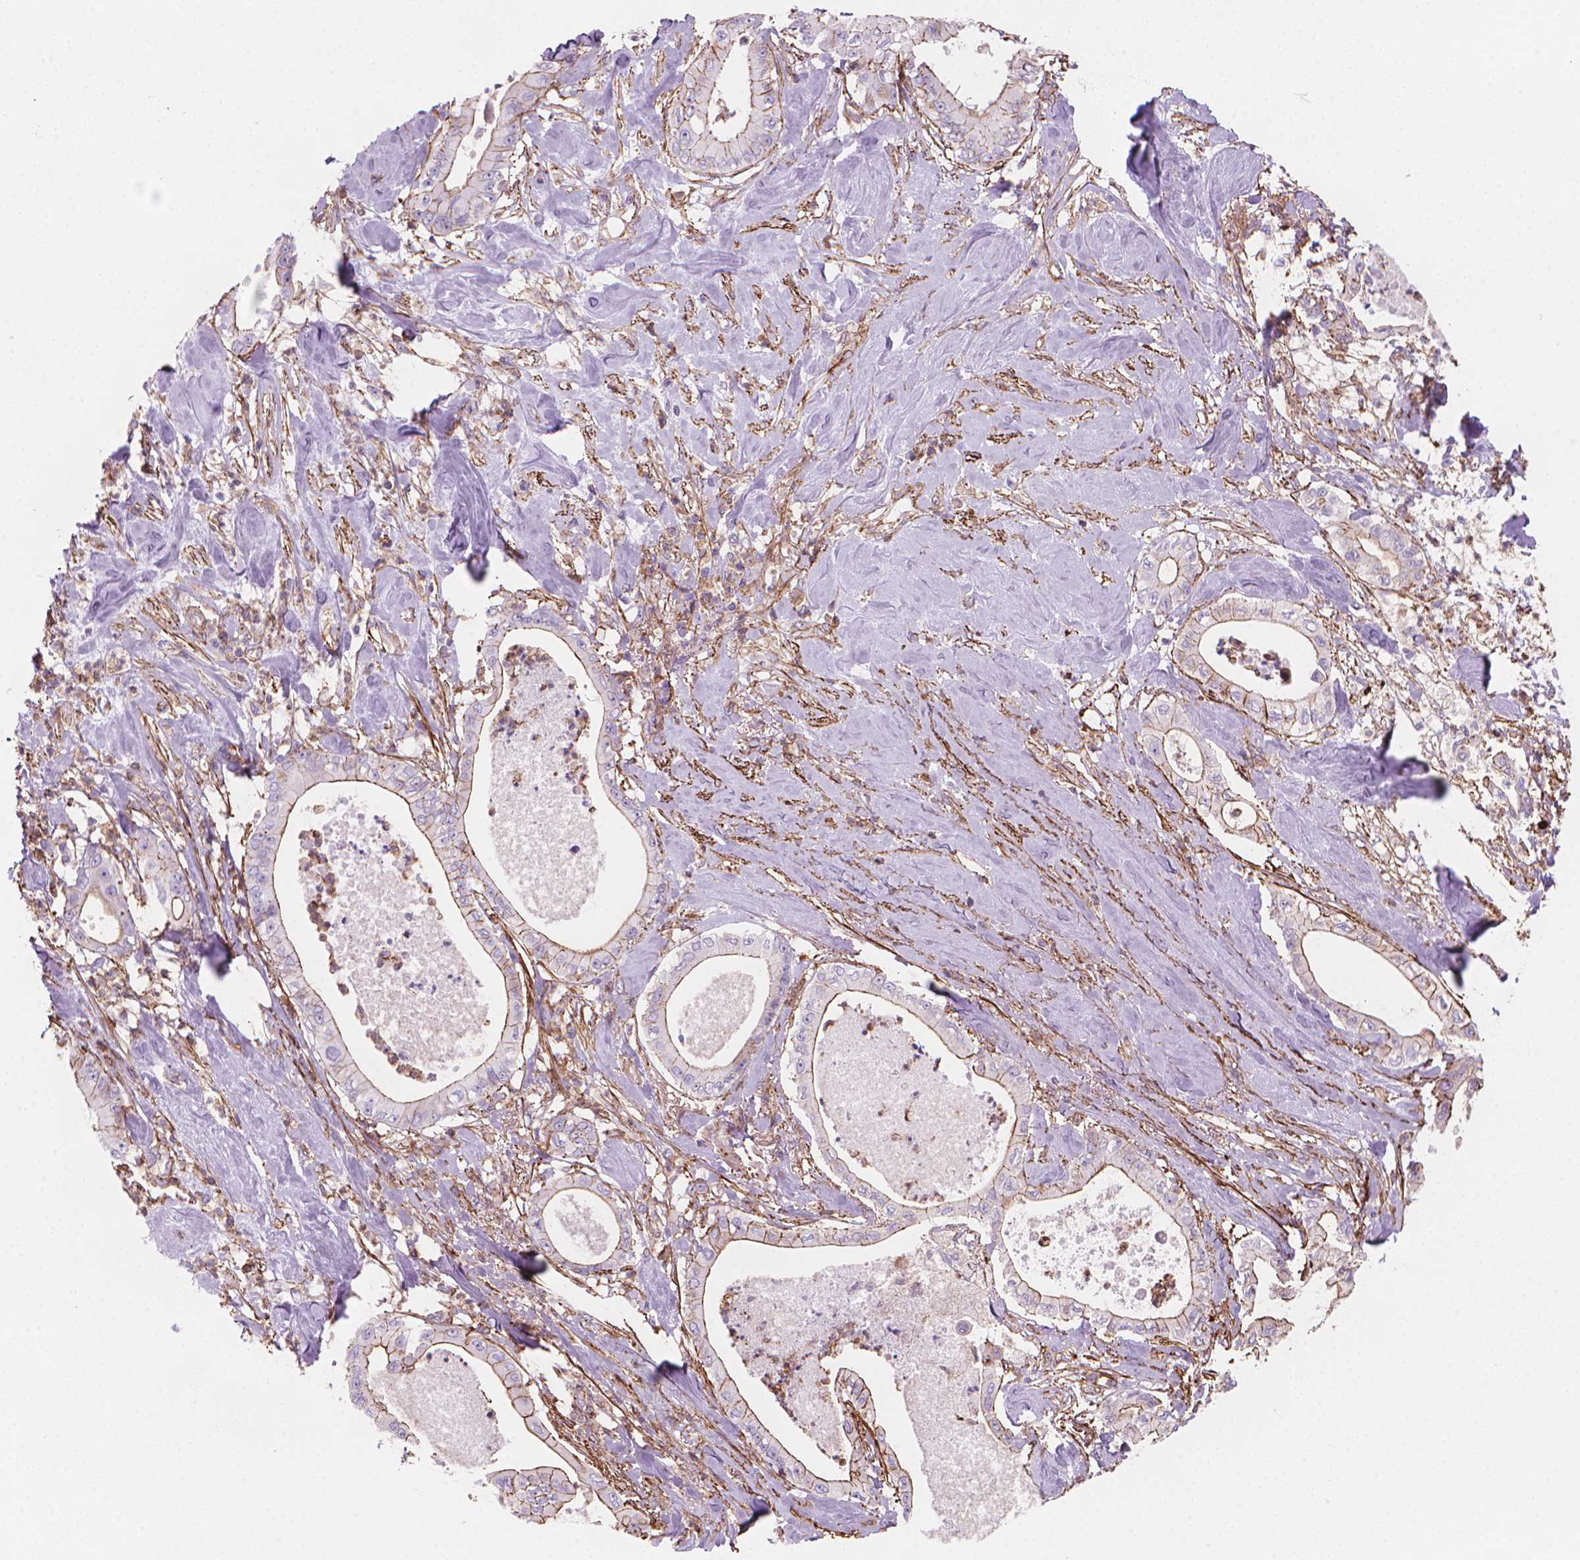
{"staining": {"intensity": "moderate", "quantity": "<25%", "location": "cytoplasmic/membranous"}, "tissue": "pancreatic cancer", "cell_type": "Tumor cells", "image_type": "cancer", "snomed": [{"axis": "morphology", "description": "Adenocarcinoma, NOS"}, {"axis": "topography", "description": "Pancreas"}], "caption": "Tumor cells demonstrate low levels of moderate cytoplasmic/membranous positivity in approximately <25% of cells in human pancreatic cancer.", "gene": "PATJ", "patient": {"sex": "male", "age": 71}}